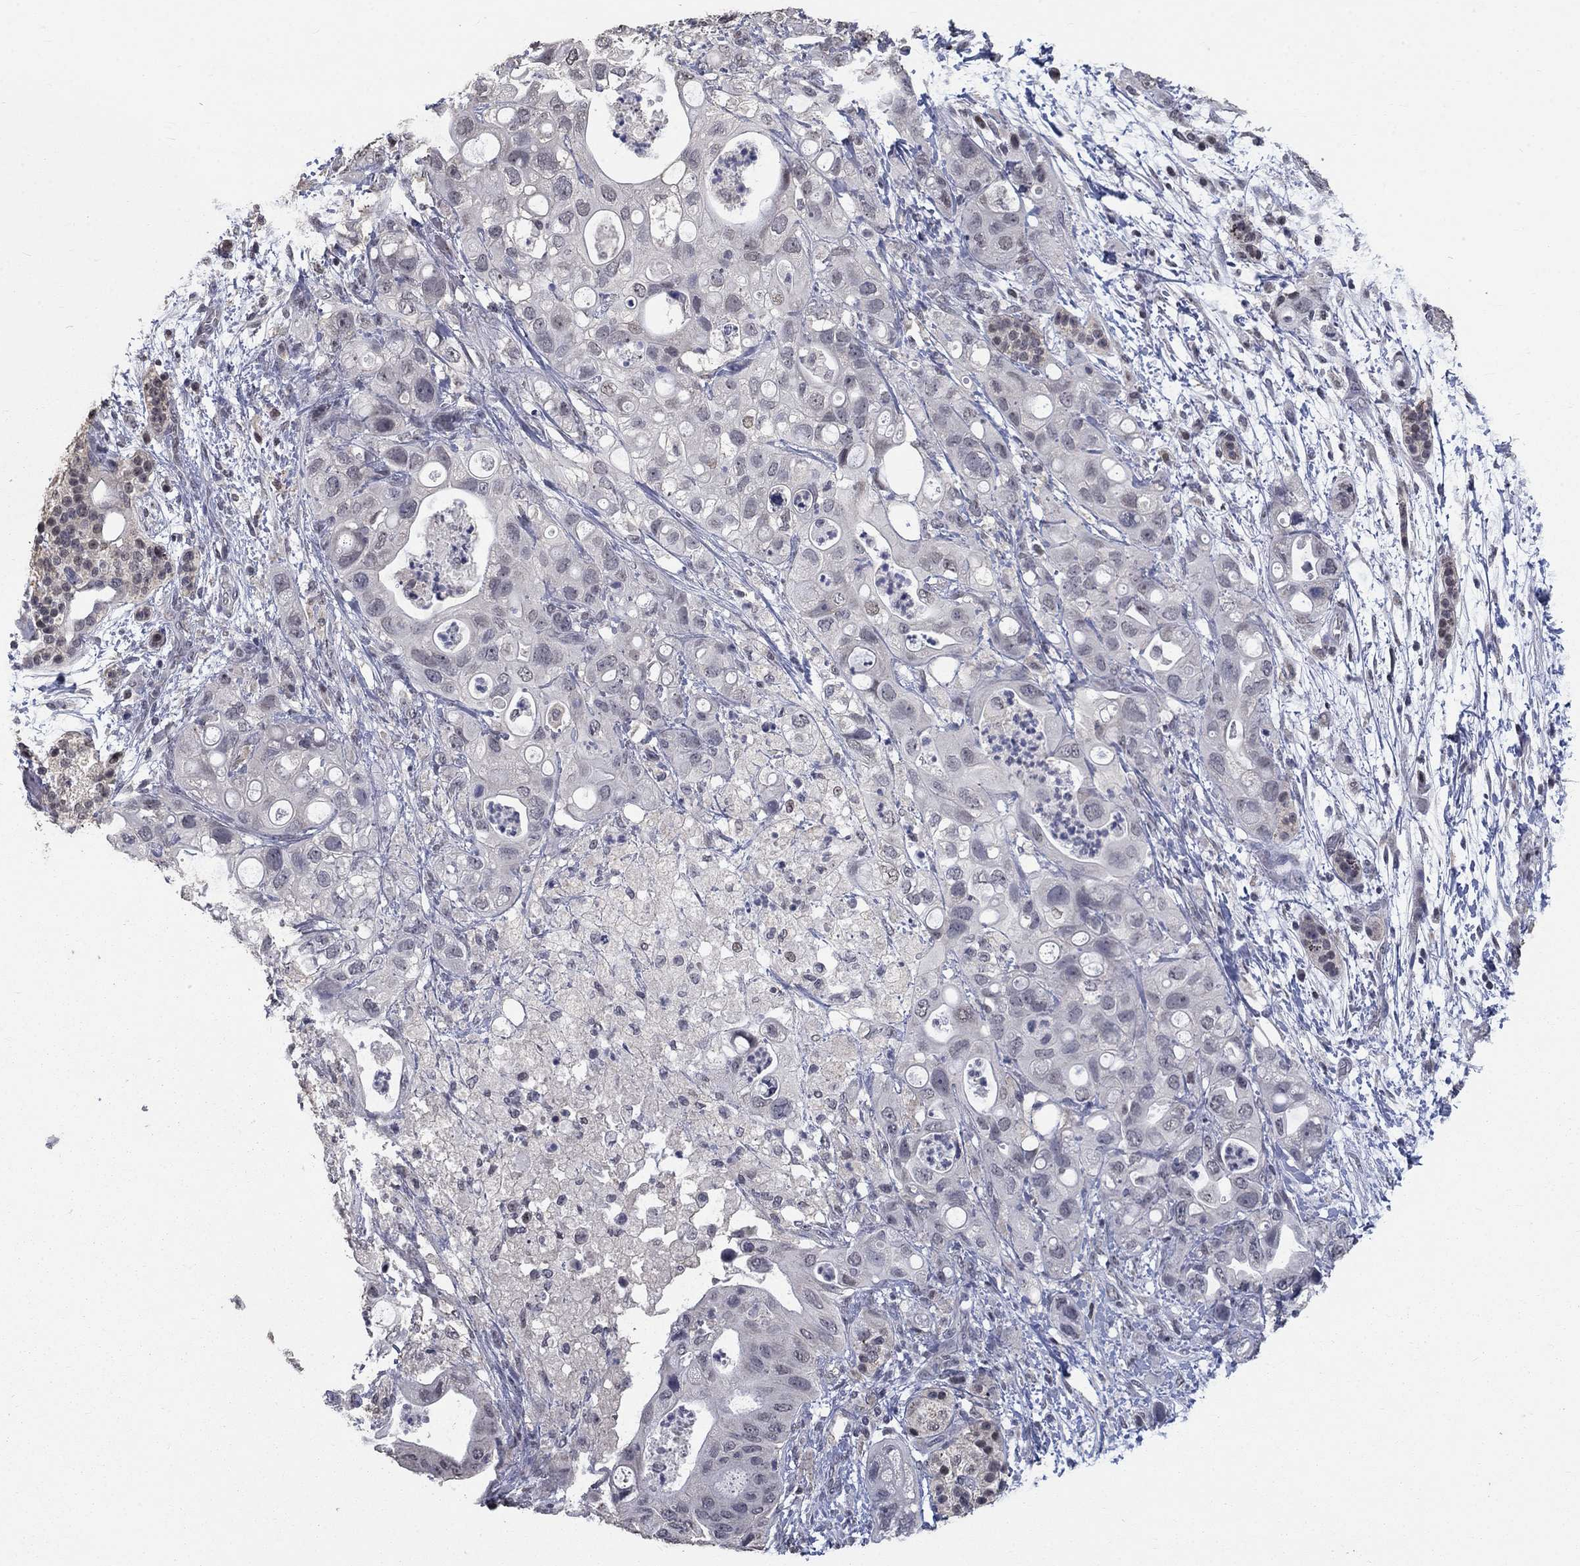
{"staining": {"intensity": "negative", "quantity": "none", "location": "none"}, "tissue": "pancreatic cancer", "cell_type": "Tumor cells", "image_type": "cancer", "snomed": [{"axis": "morphology", "description": "Adenocarcinoma, NOS"}, {"axis": "topography", "description": "Pancreas"}], "caption": "The histopathology image shows no staining of tumor cells in pancreatic cancer.", "gene": "SPATA33", "patient": {"sex": "female", "age": 72}}